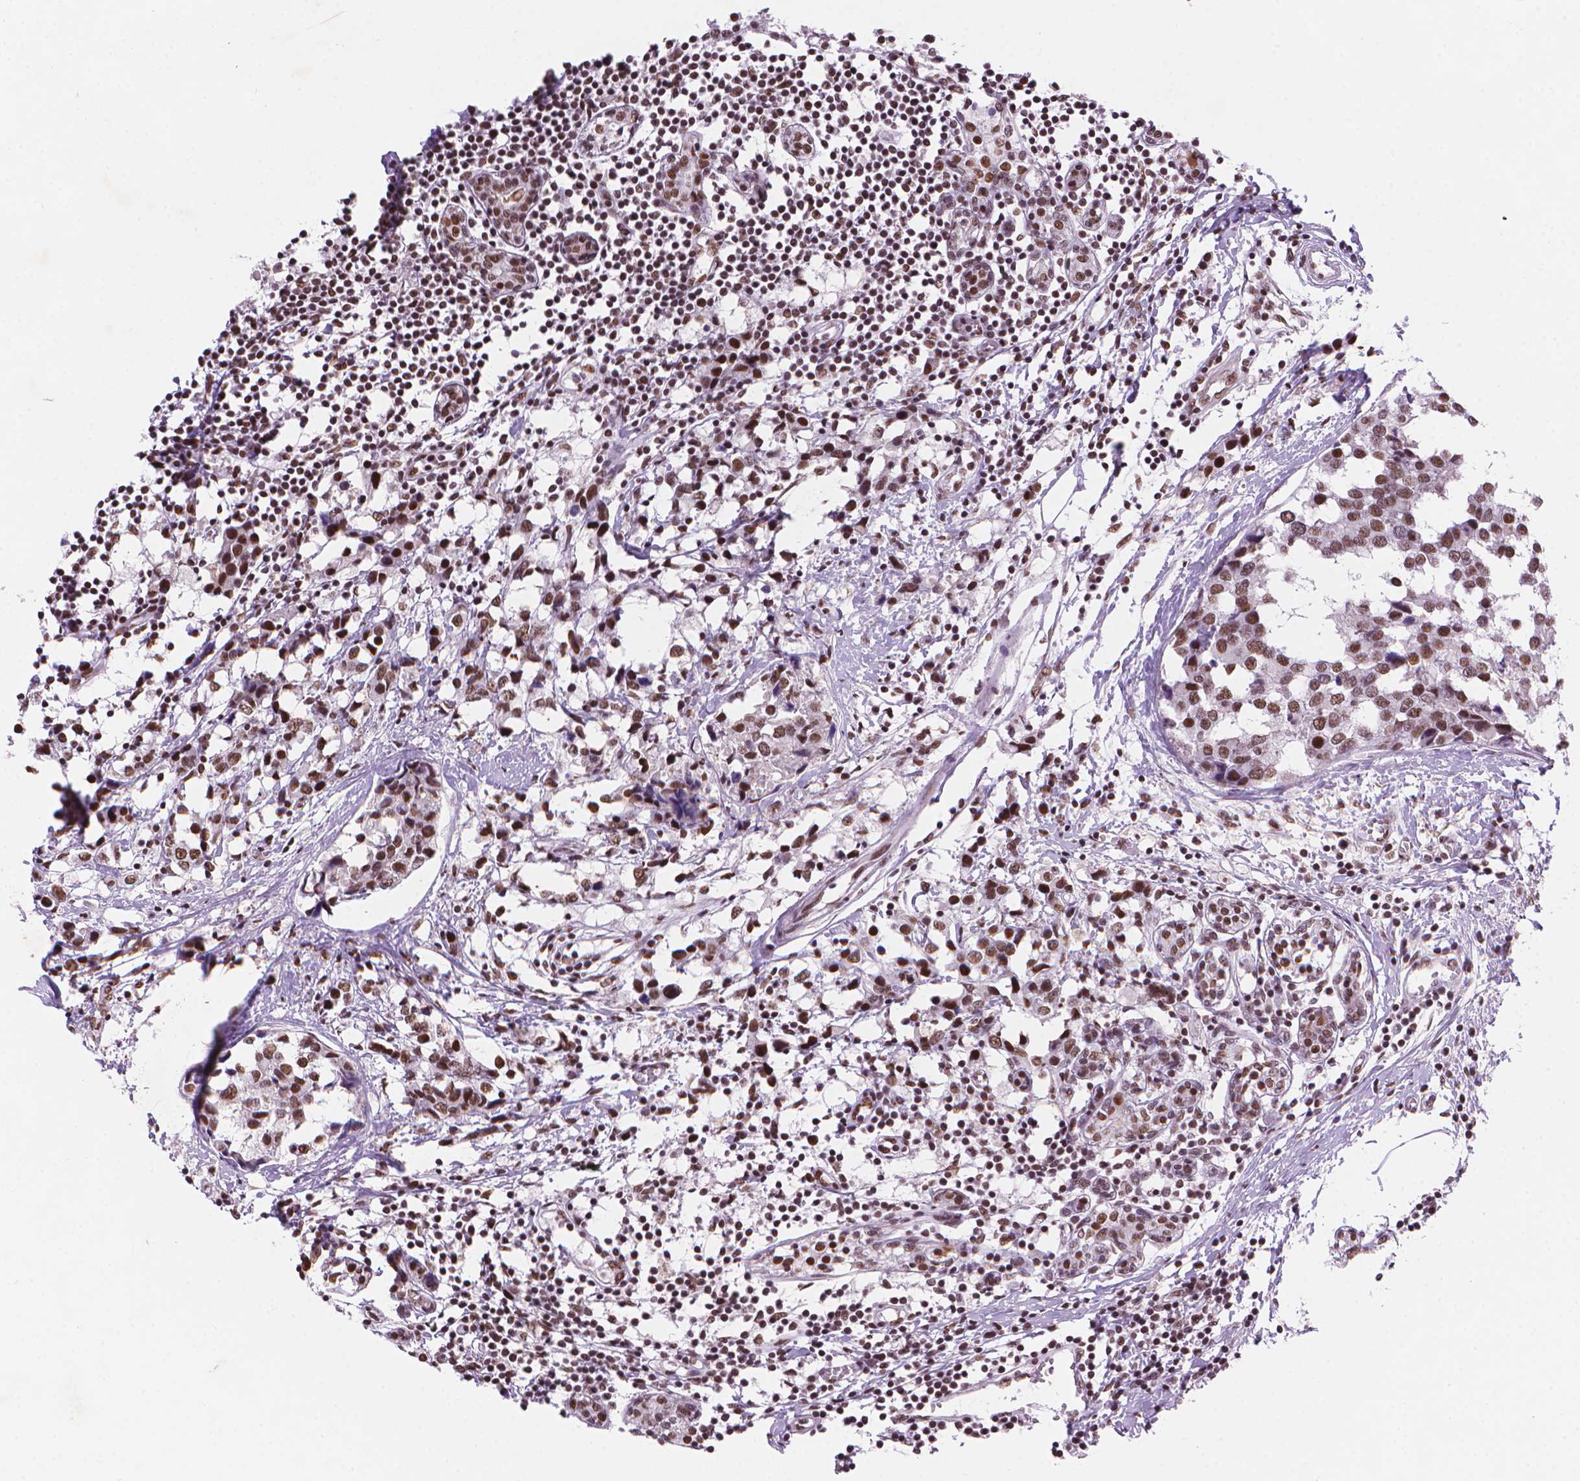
{"staining": {"intensity": "moderate", "quantity": ">75%", "location": "nuclear"}, "tissue": "breast cancer", "cell_type": "Tumor cells", "image_type": "cancer", "snomed": [{"axis": "morphology", "description": "Lobular carcinoma"}, {"axis": "topography", "description": "Breast"}], "caption": "Breast cancer stained with DAB IHC reveals medium levels of moderate nuclear expression in approximately >75% of tumor cells.", "gene": "RPA4", "patient": {"sex": "female", "age": 59}}